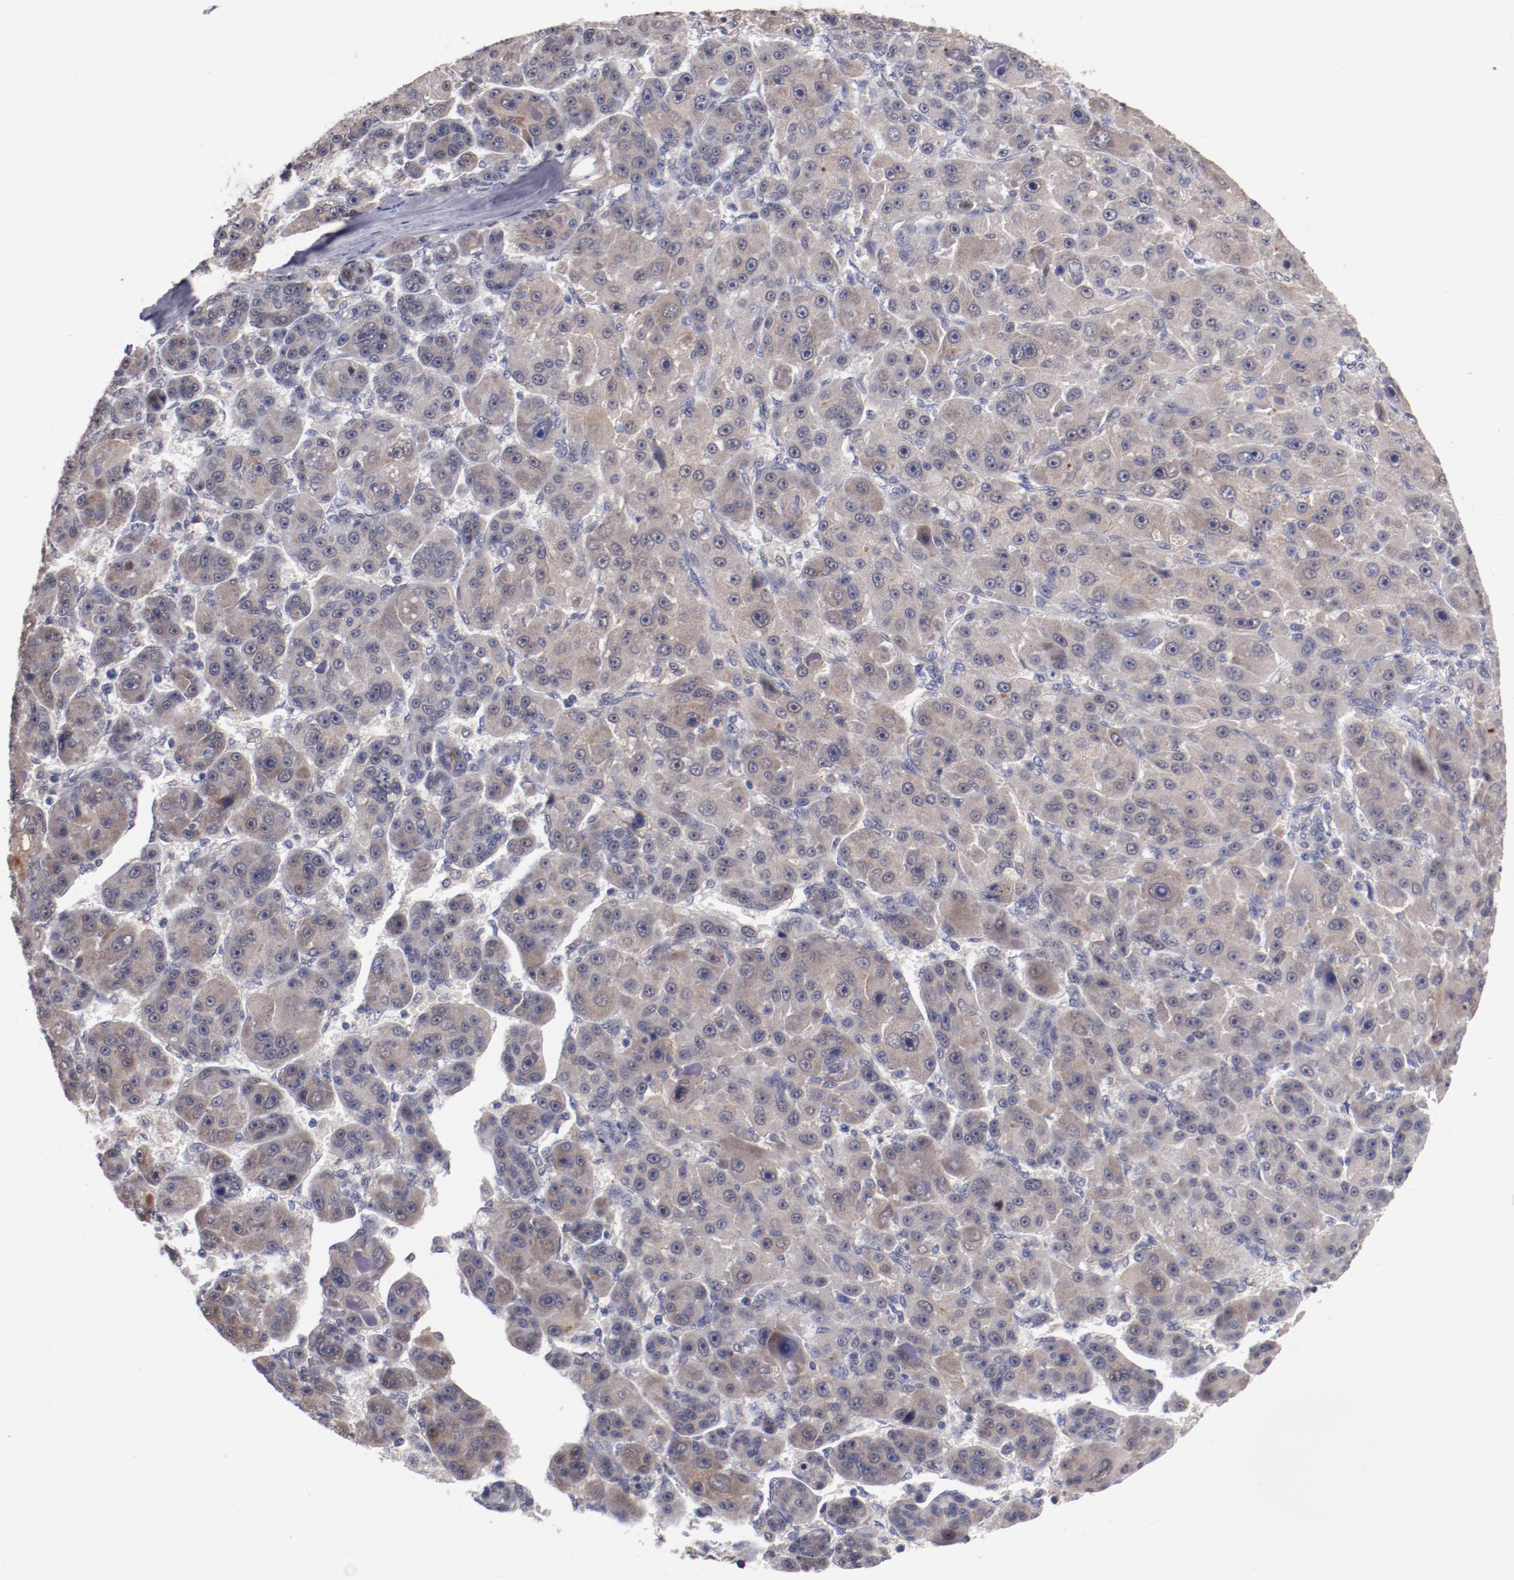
{"staining": {"intensity": "moderate", "quantity": ">75%", "location": "cytoplasmic/membranous"}, "tissue": "liver cancer", "cell_type": "Tumor cells", "image_type": "cancer", "snomed": [{"axis": "morphology", "description": "Carcinoma, Hepatocellular, NOS"}, {"axis": "topography", "description": "Liver"}], "caption": "An immunohistochemistry micrograph of tumor tissue is shown. Protein staining in brown highlights moderate cytoplasmic/membranous positivity in liver hepatocellular carcinoma within tumor cells. (DAB (3,3'-diaminobenzidine) = brown stain, brightfield microscopy at high magnification).", "gene": "FAM81A", "patient": {"sex": "male", "age": 76}}